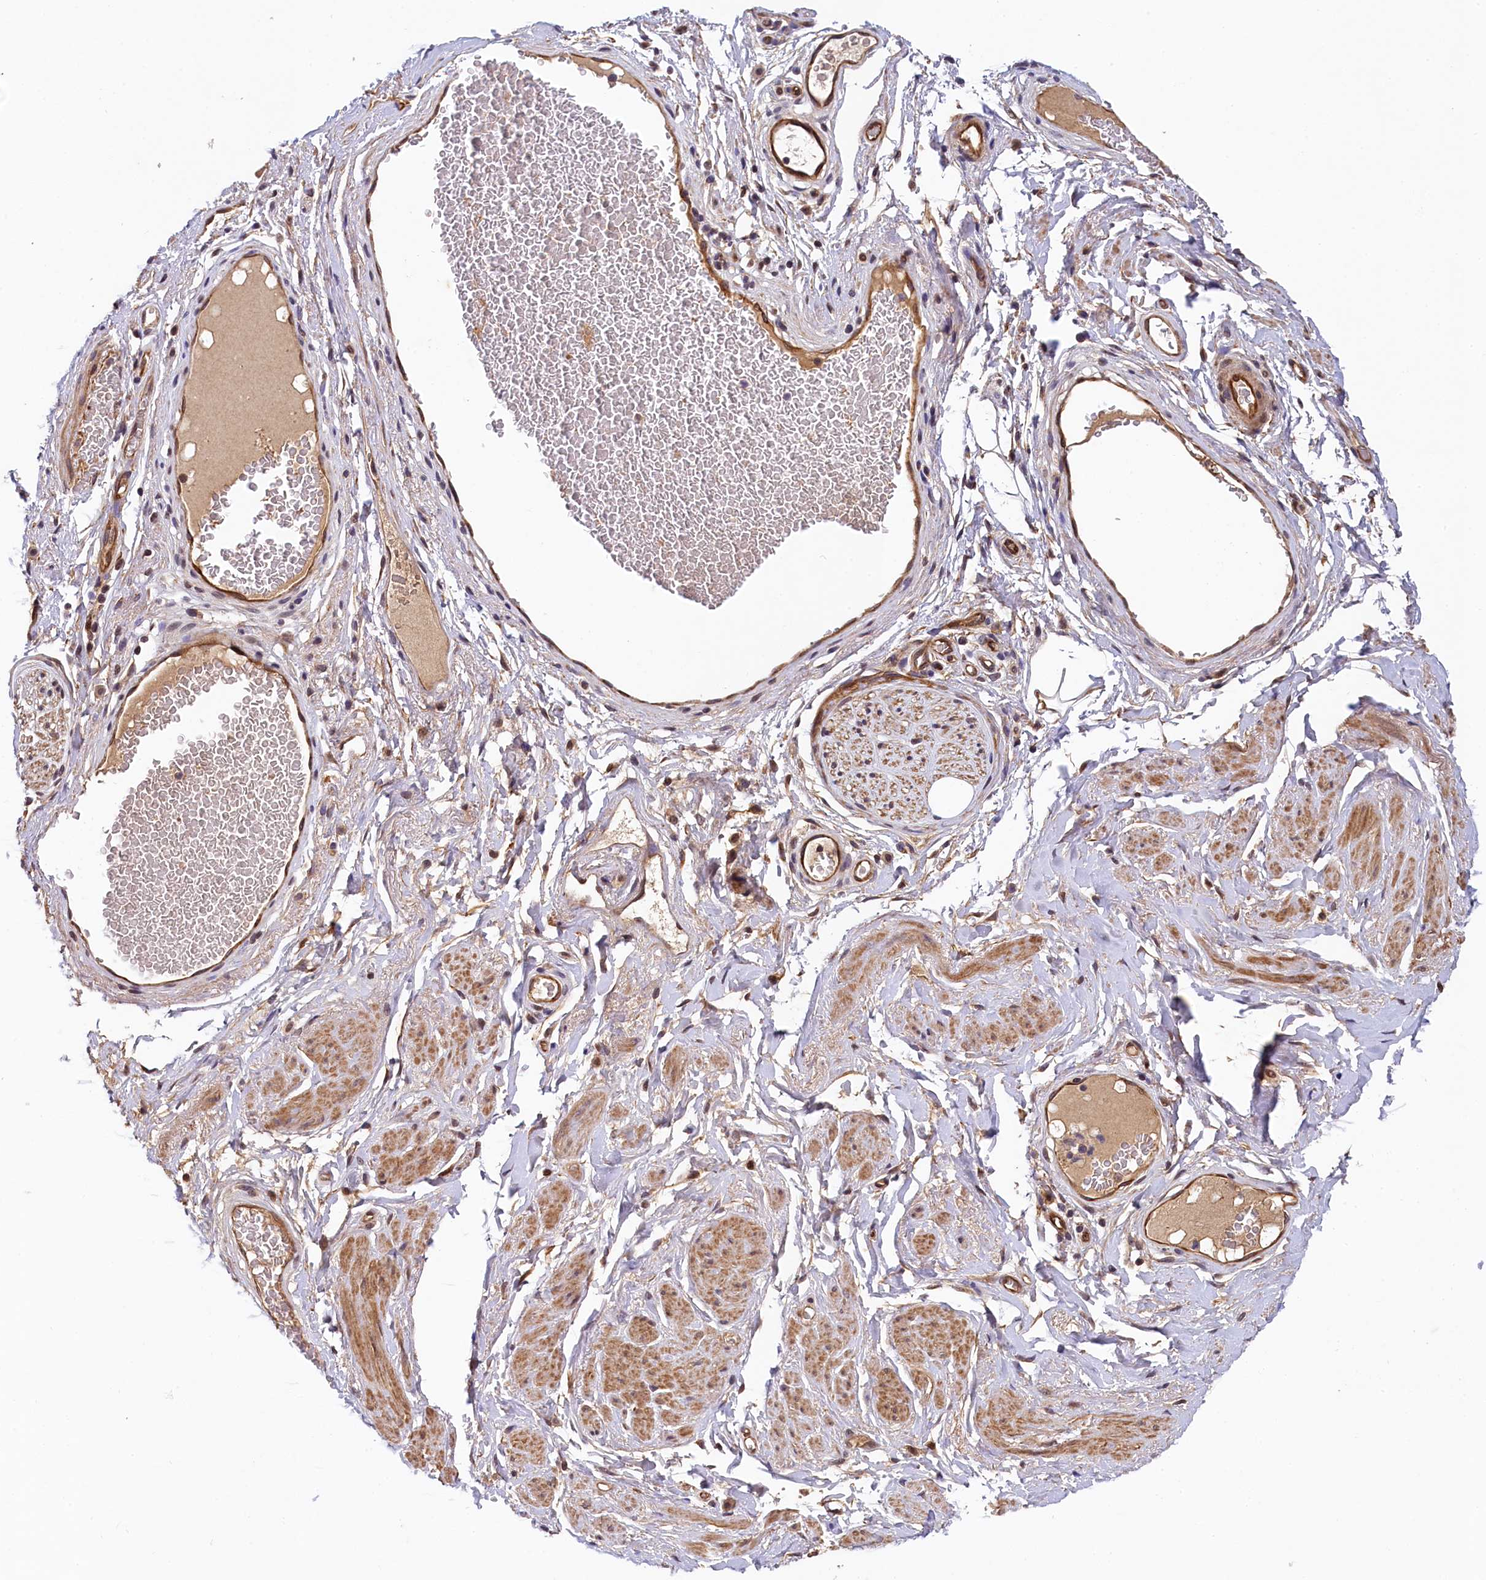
{"staining": {"intensity": "negative", "quantity": "none", "location": "none"}, "tissue": "adipose tissue", "cell_type": "Adipocytes", "image_type": "normal", "snomed": [{"axis": "morphology", "description": "Normal tissue, NOS"}, {"axis": "morphology", "description": "Adenocarcinoma, NOS"}, {"axis": "topography", "description": "Rectum"}, {"axis": "topography", "description": "Vagina"}, {"axis": "topography", "description": "Peripheral nerve tissue"}], "caption": "Immunohistochemical staining of normal adipose tissue exhibits no significant expression in adipocytes.", "gene": "ARL14EP", "patient": {"sex": "female", "age": 71}}